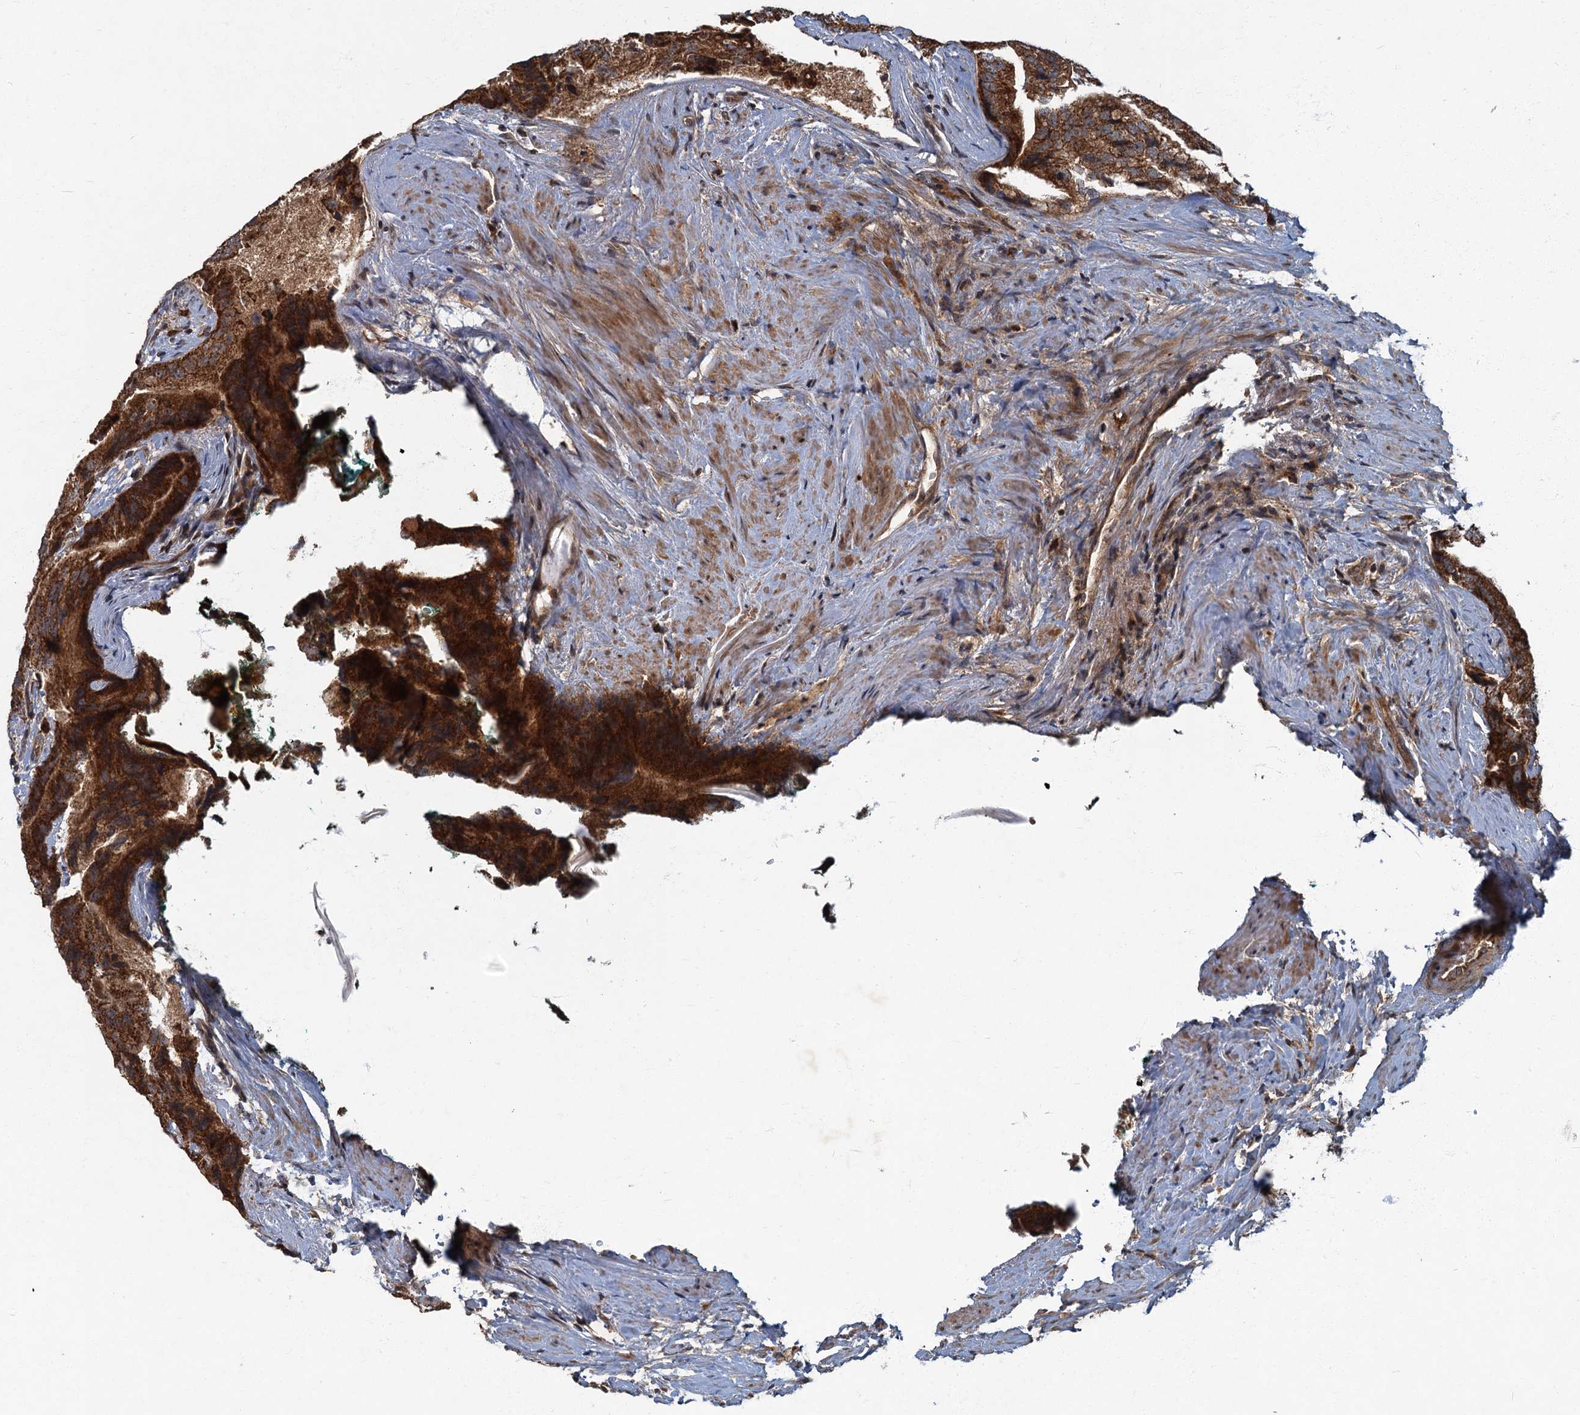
{"staining": {"intensity": "strong", "quantity": ">75%", "location": "cytoplasmic/membranous"}, "tissue": "prostate cancer", "cell_type": "Tumor cells", "image_type": "cancer", "snomed": [{"axis": "morphology", "description": "Adenocarcinoma, High grade"}, {"axis": "topography", "description": "Prostate"}], "caption": "Prostate cancer was stained to show a protein in brown. There is high levels of strong cytoplasmic/membranous positivity in about >75% of tumor cells.", "gene": "SLC11A2", "patient": {"sex": "male", "age": 70}}